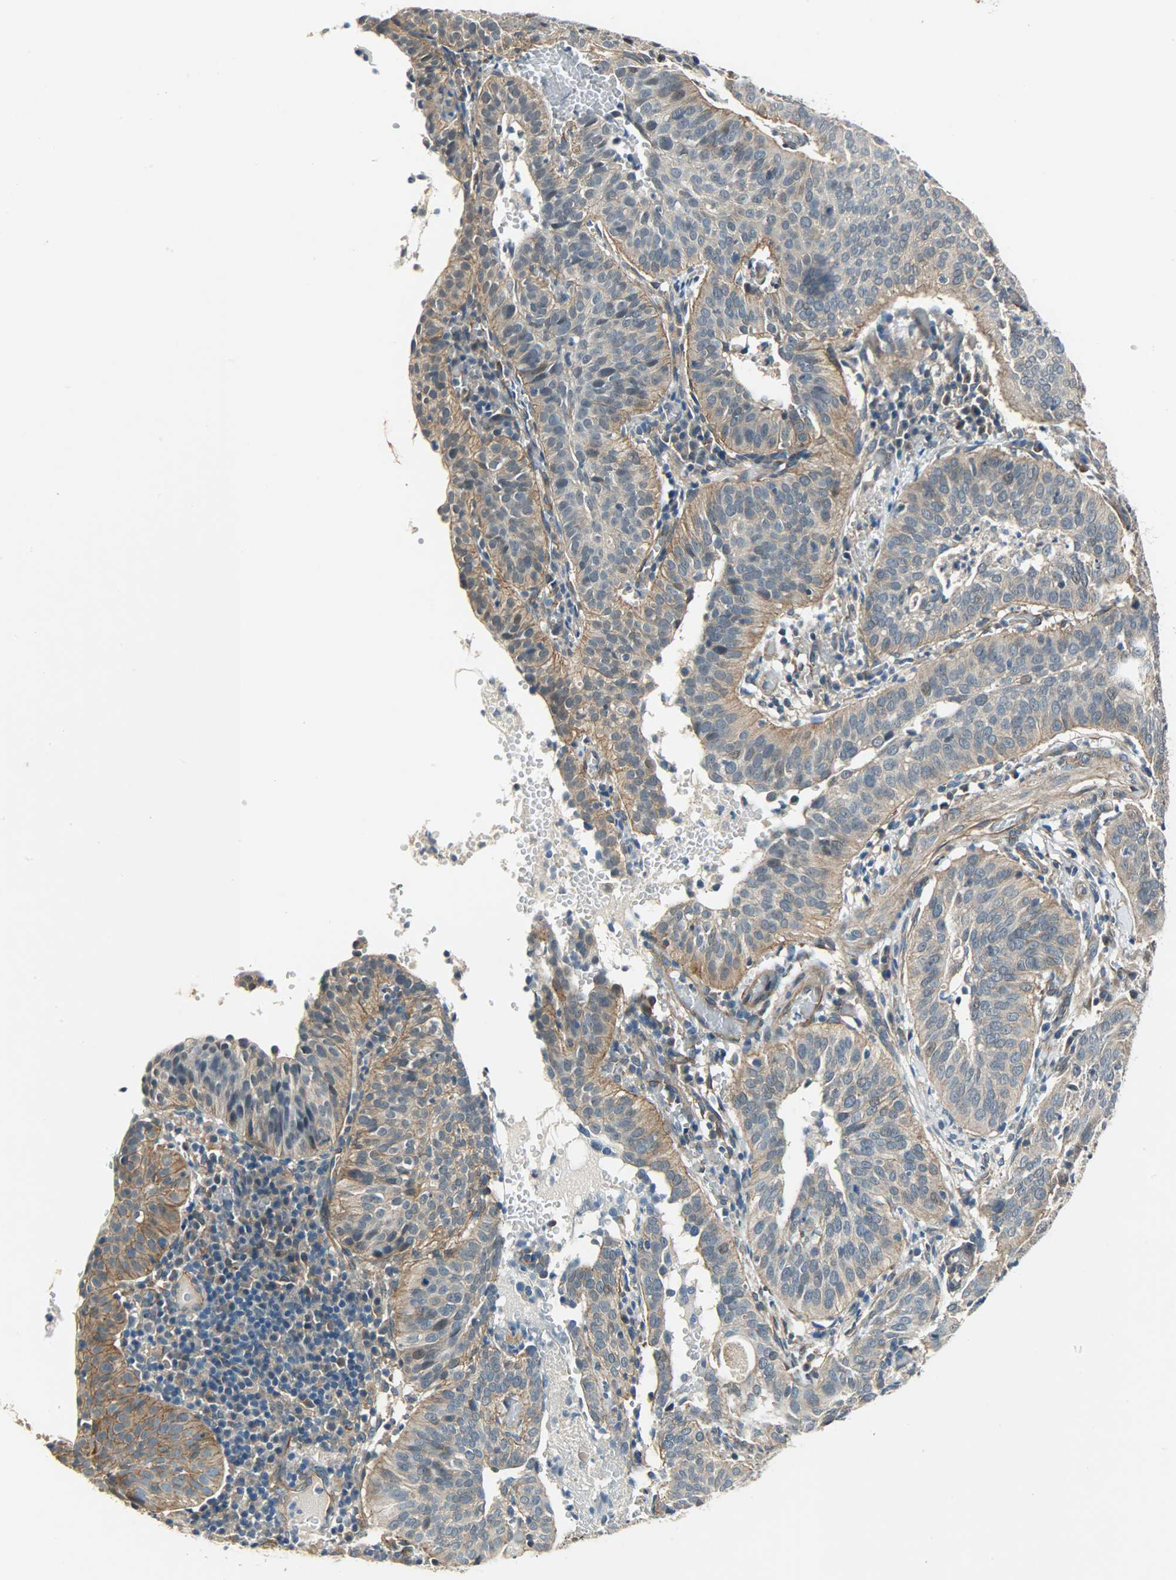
{"staining": {"intensity": "moderate", "quantity": ">75%", "location": "cytoplasmic/membranous"}, "tissue": "cervical cancer", "cell_type": "Tumor cells", "image_type": "cancer", "snomed": [{"axis": "morphology", "description": "Squamous cell carcinoma, NOS"}, {"axis": "topography", "description": "Cervix"}], "caption": "Cervical cancer stained with DAB (3,3'-diaminobenzidine) IHC demonstrates medium levels of moderate cytoplasmic/membranous staining in approximately >75% of tumor cells. The protein of interest is shown in brown color, while the nuclei are stained blue.", "gene": "KIAA1217", "patient": {"sex": "female", "age": 39}}